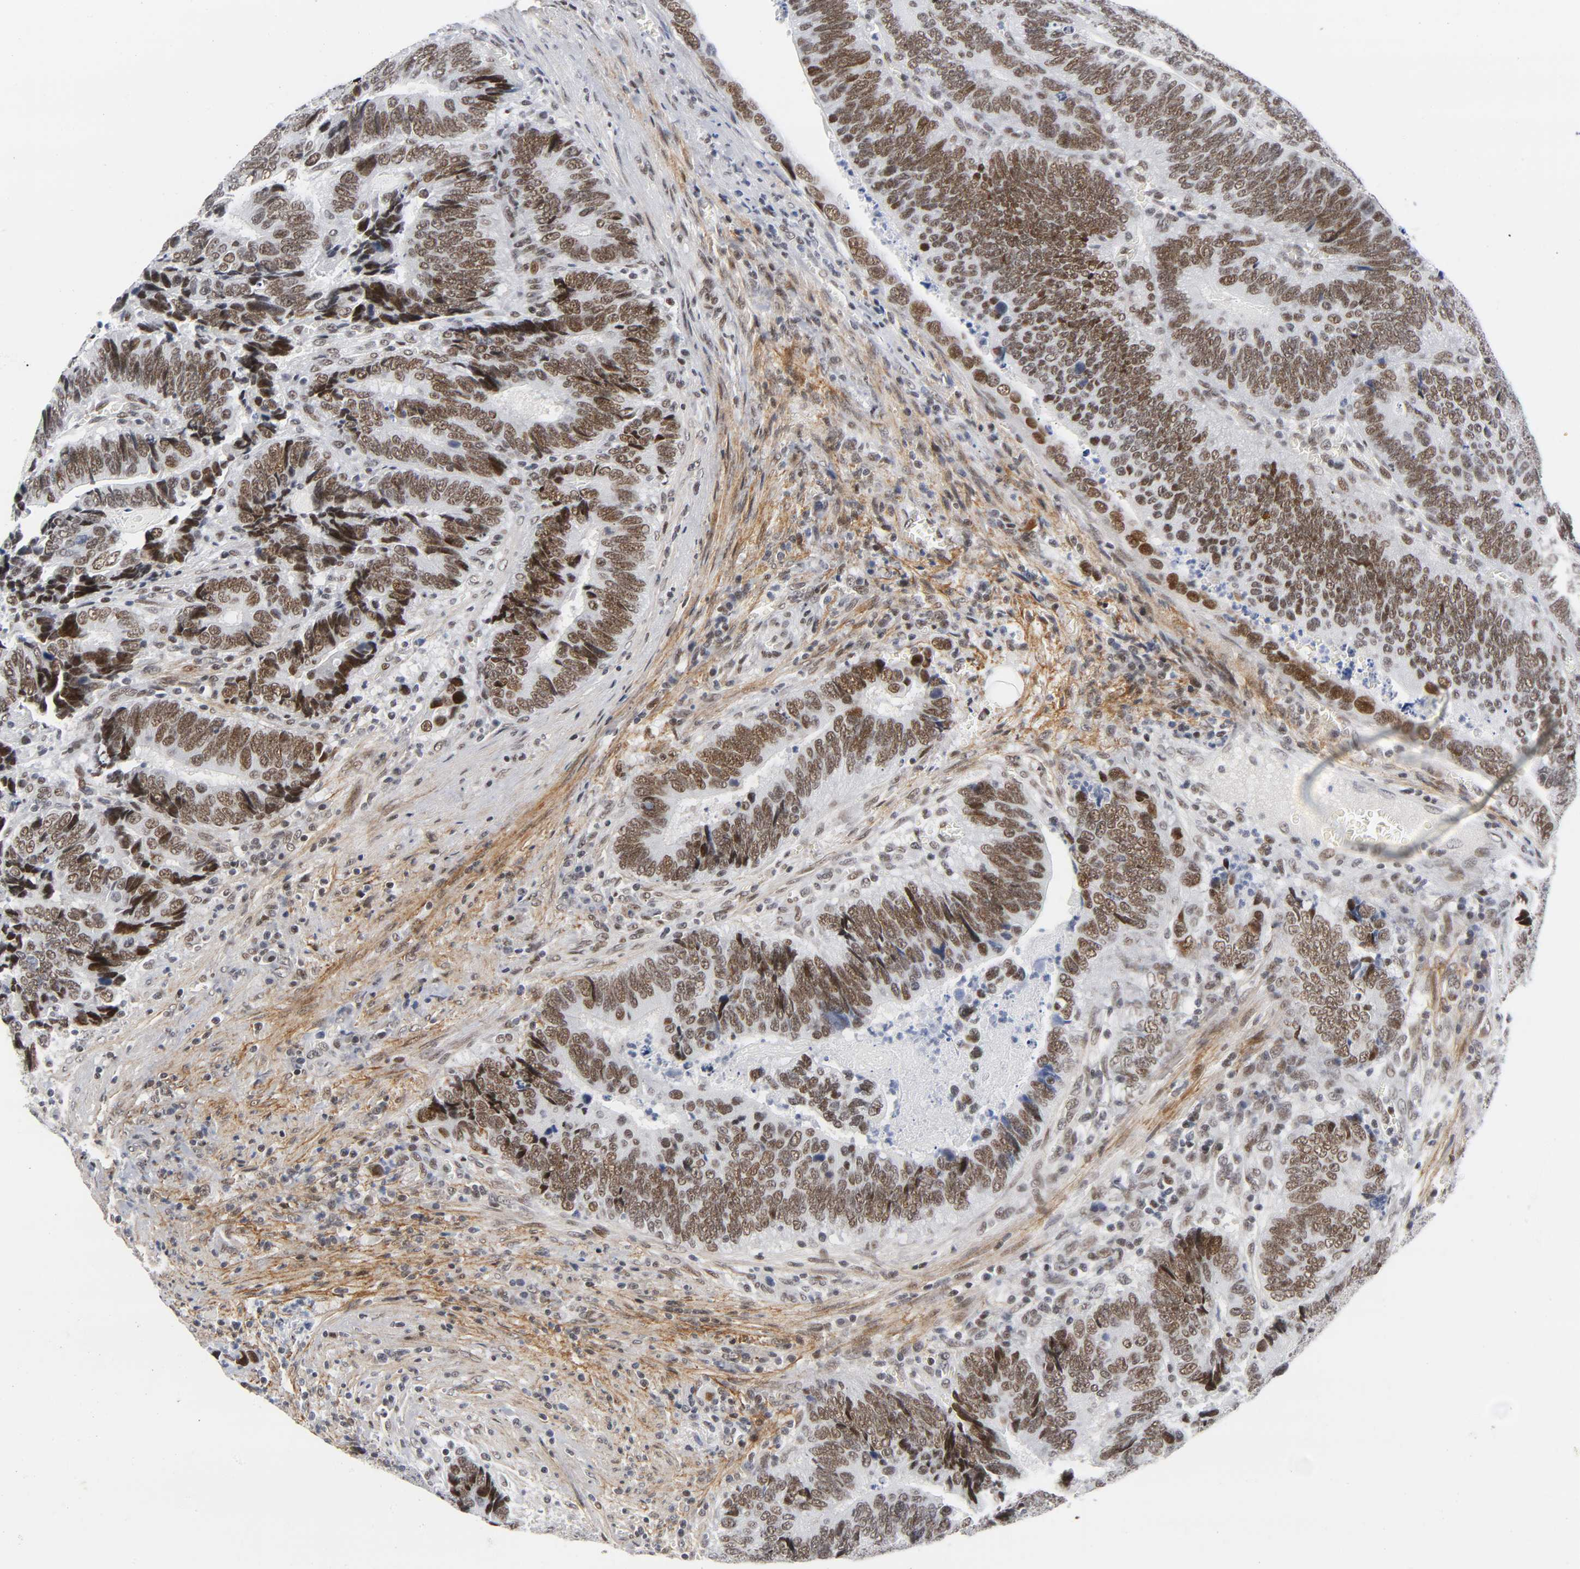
{"staining": {"intensity": "moderate", "quantity": ">75%", "location": "nuclear"}, "tissue": "colorectal cancer", "cell_type": "Tumor cells", "image_type": "cancer", "snomed": [{"axis": "morphology", "description": "Adenocarcinoma, NOS"}, {"axis": "topography", "description": "Colon"}], "caption": "Moderate nuclear positivity is seen in approximately >75% of tumor cells in colorectal adenocarcinoma. The protein is shown in brown color, while the nuclei are stained blue.", "gene": "DIDO1", "patient": {"sex": "male", "age": 72}}